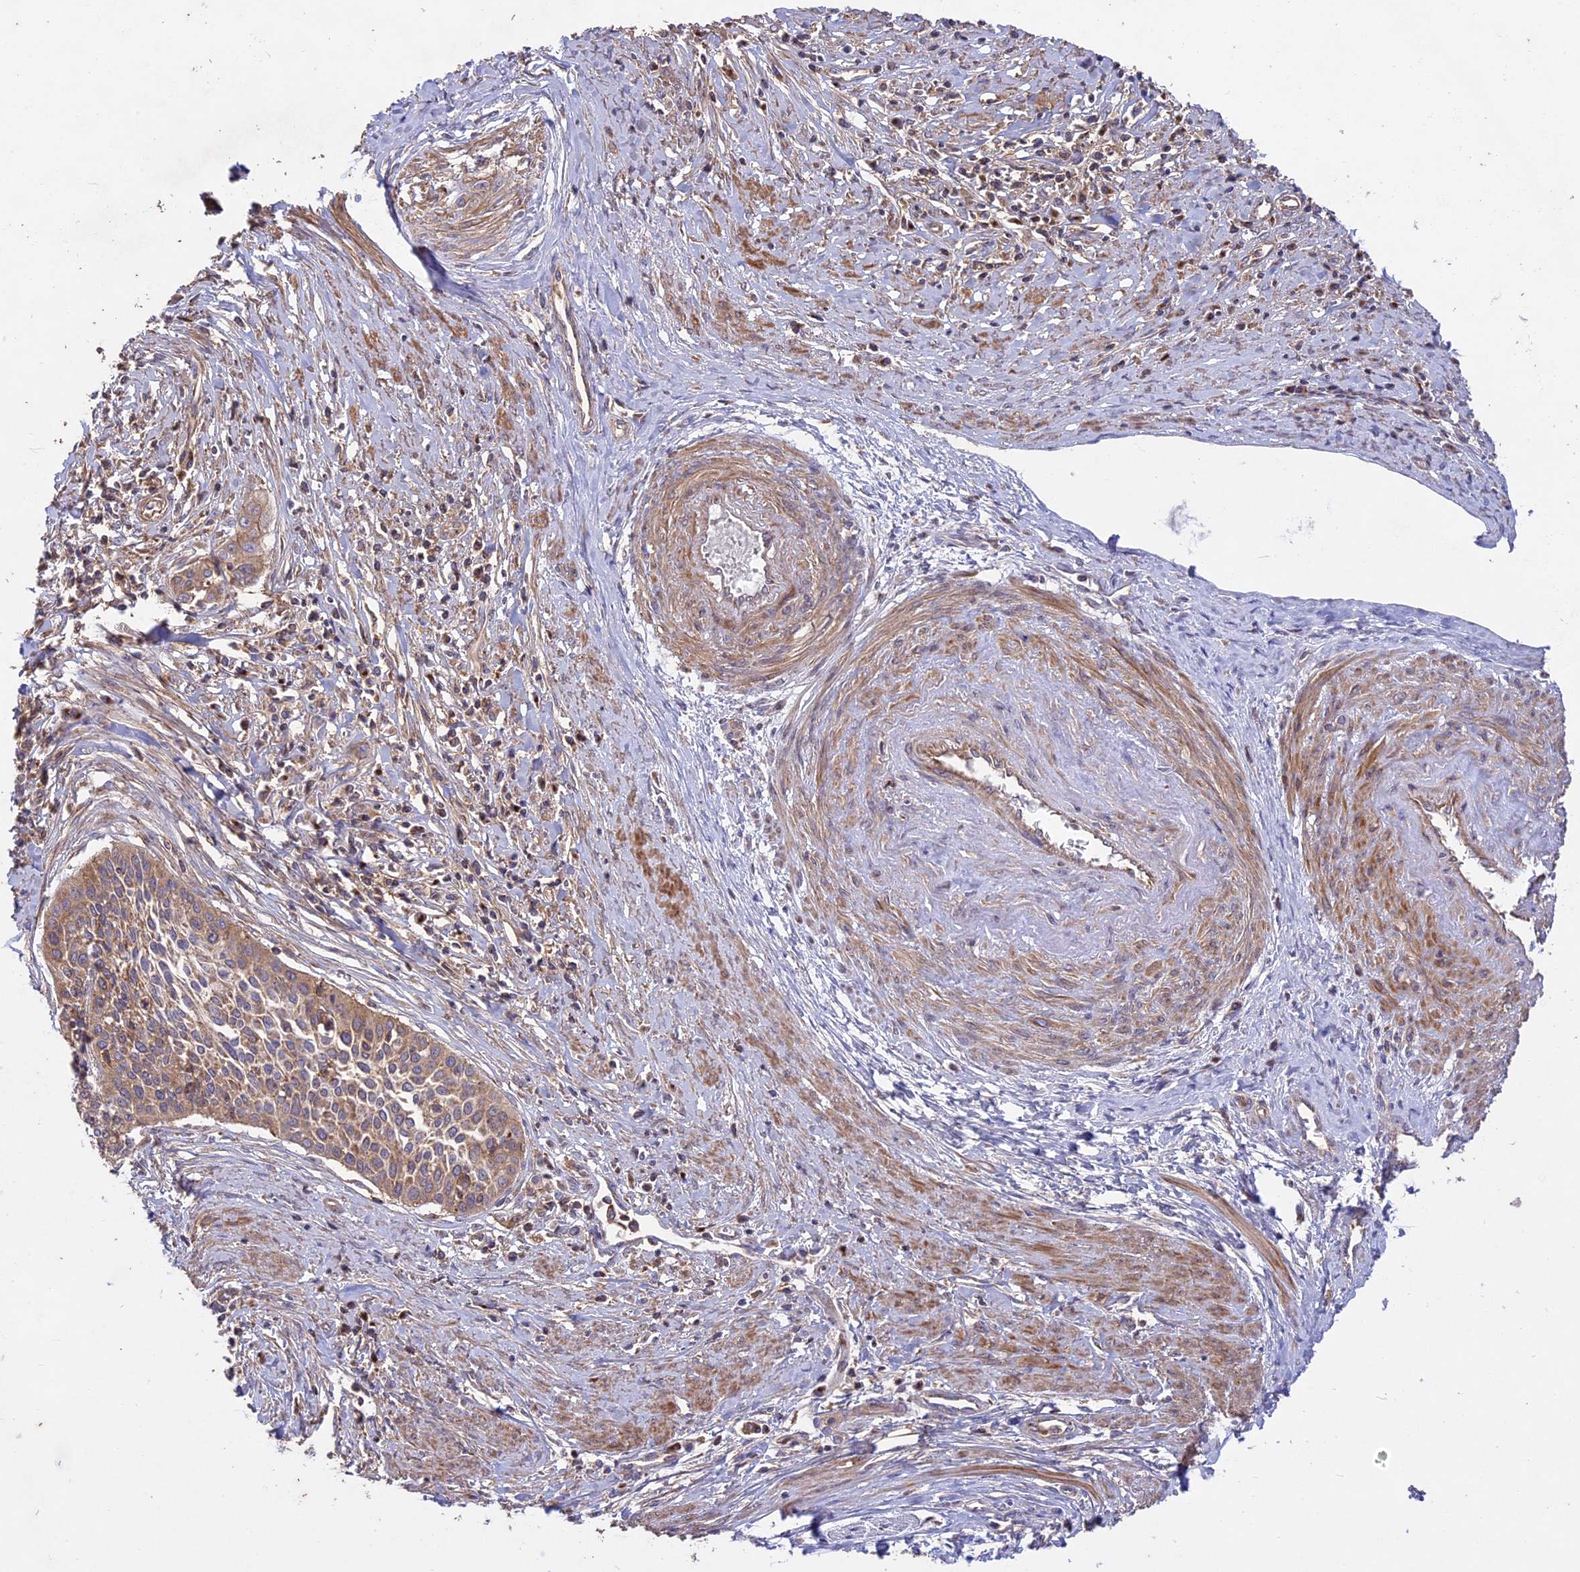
{"staining": {"intensity": "moderate", "quantity": ">75%", "location": "cytoplasmic/membranous"}, "tissue": "cervical cancer", "cell_type": "Tumor cells", "image_type": "cancer", "snomed": [{"axis": "morphology", "description": "Squamous cell carcinoma, NOS"}, {"axis": "topography", "description": "Cervix"}], "caption": "Tumor cells show medium levels of moderate cytoplasmic/membranous staining in approximately >75% of cells in cervical cancer.", "gene": "NUDT8", "patient": {"sex": "female", "age": 34}}